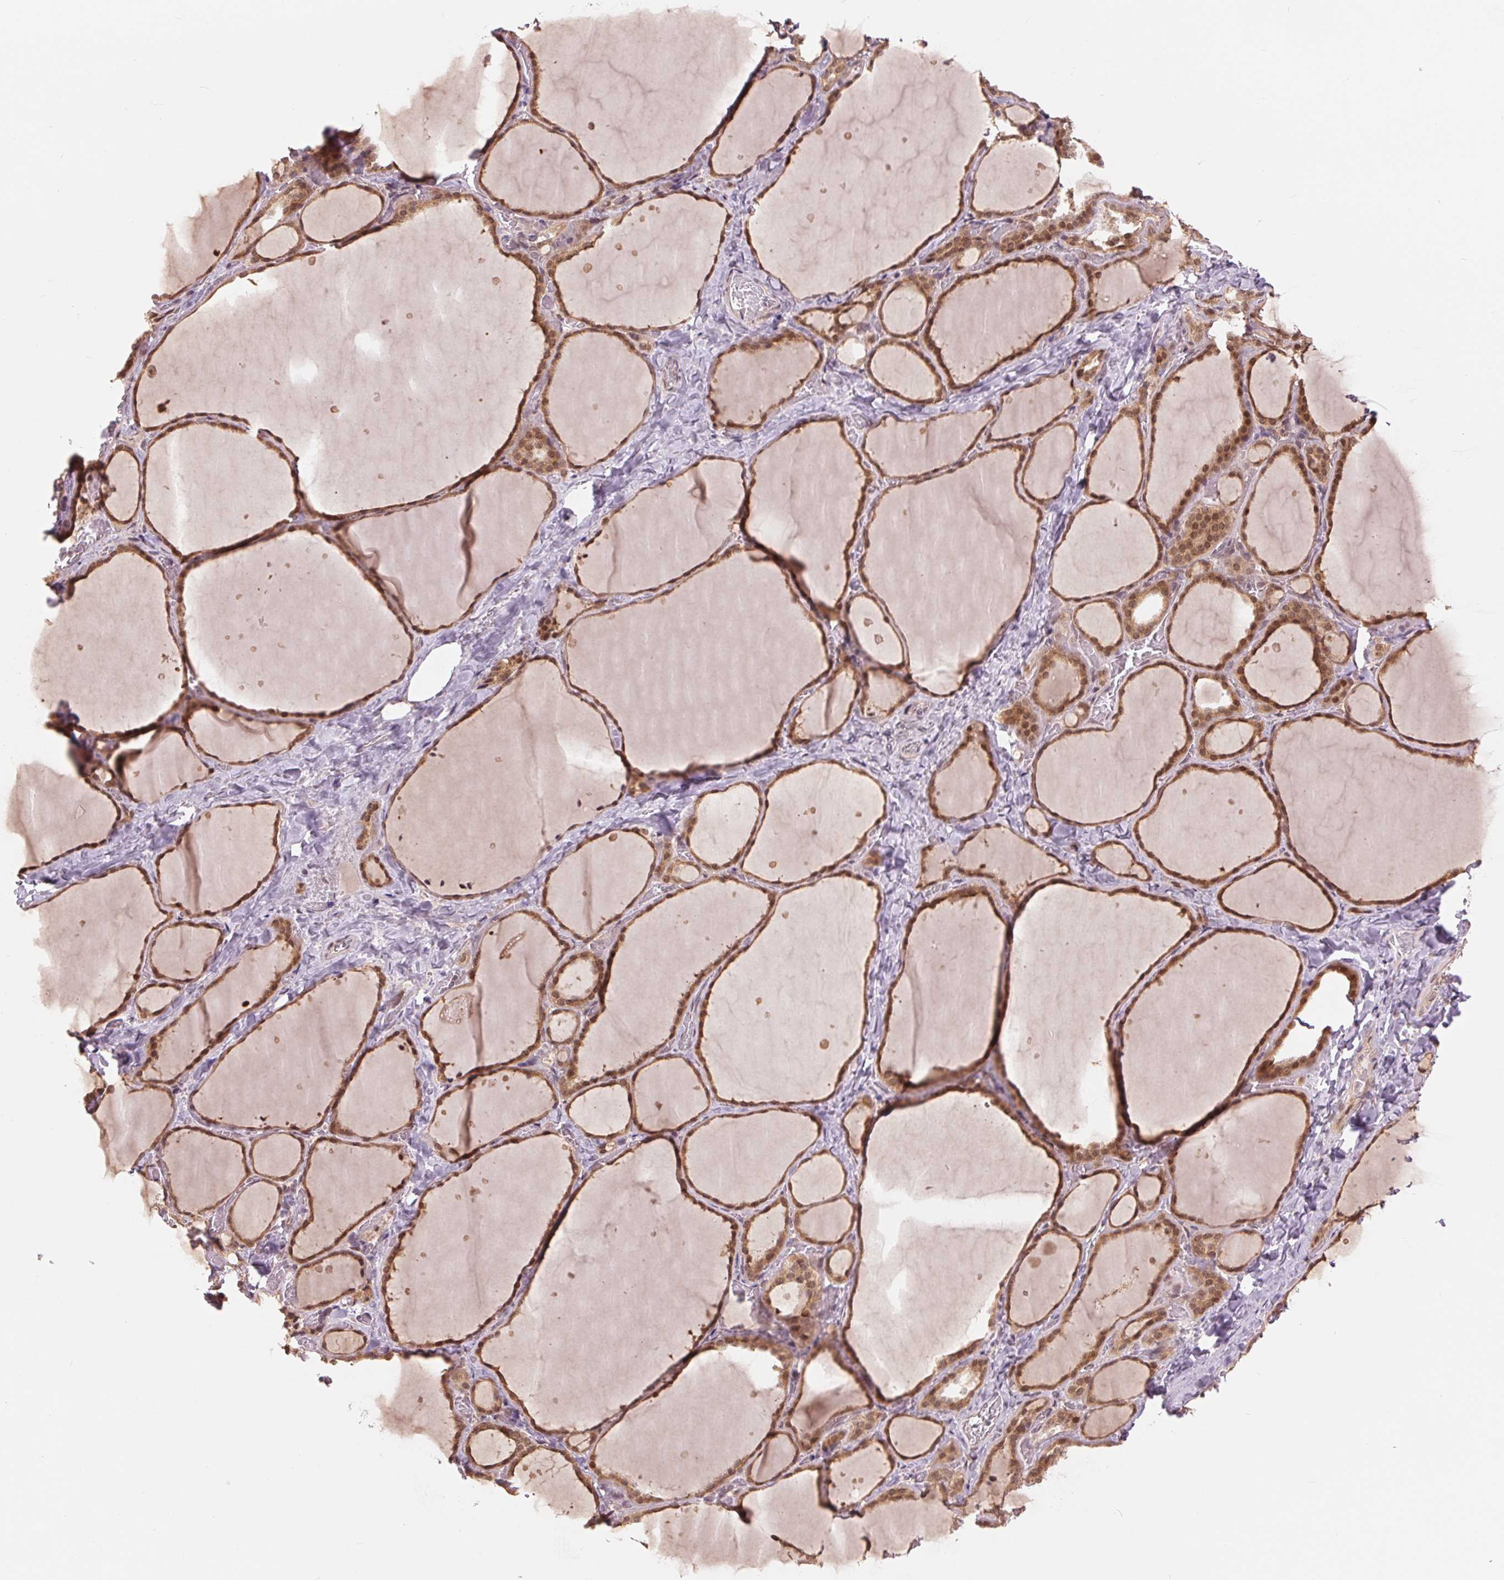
{"staining": {"intensity": "moderate", "quantity": ">75%", "location": "cytoplasmic/membranous,nuclear"}, "tissue": "thyroid gland", "cell_type": "Glandular cells", "image_type": "normal", "snomed": [{"axis": "morphology", "description": "Normal tissue, NOS"}, {"axis": "topography", "description": "Thyroid gland"}], "caption": "Immunohistochemical staining of normal thyroid gland exhibits >75% levels of moderate cytoplasmic/membranous,nuclear protein positivity in approximately >75% of glandular cells. Ihc stains the protein of interest in brown and the nuclei are stained blue.", "gene": "ERI3", "patient": {"sex": "female", "age": 36}}